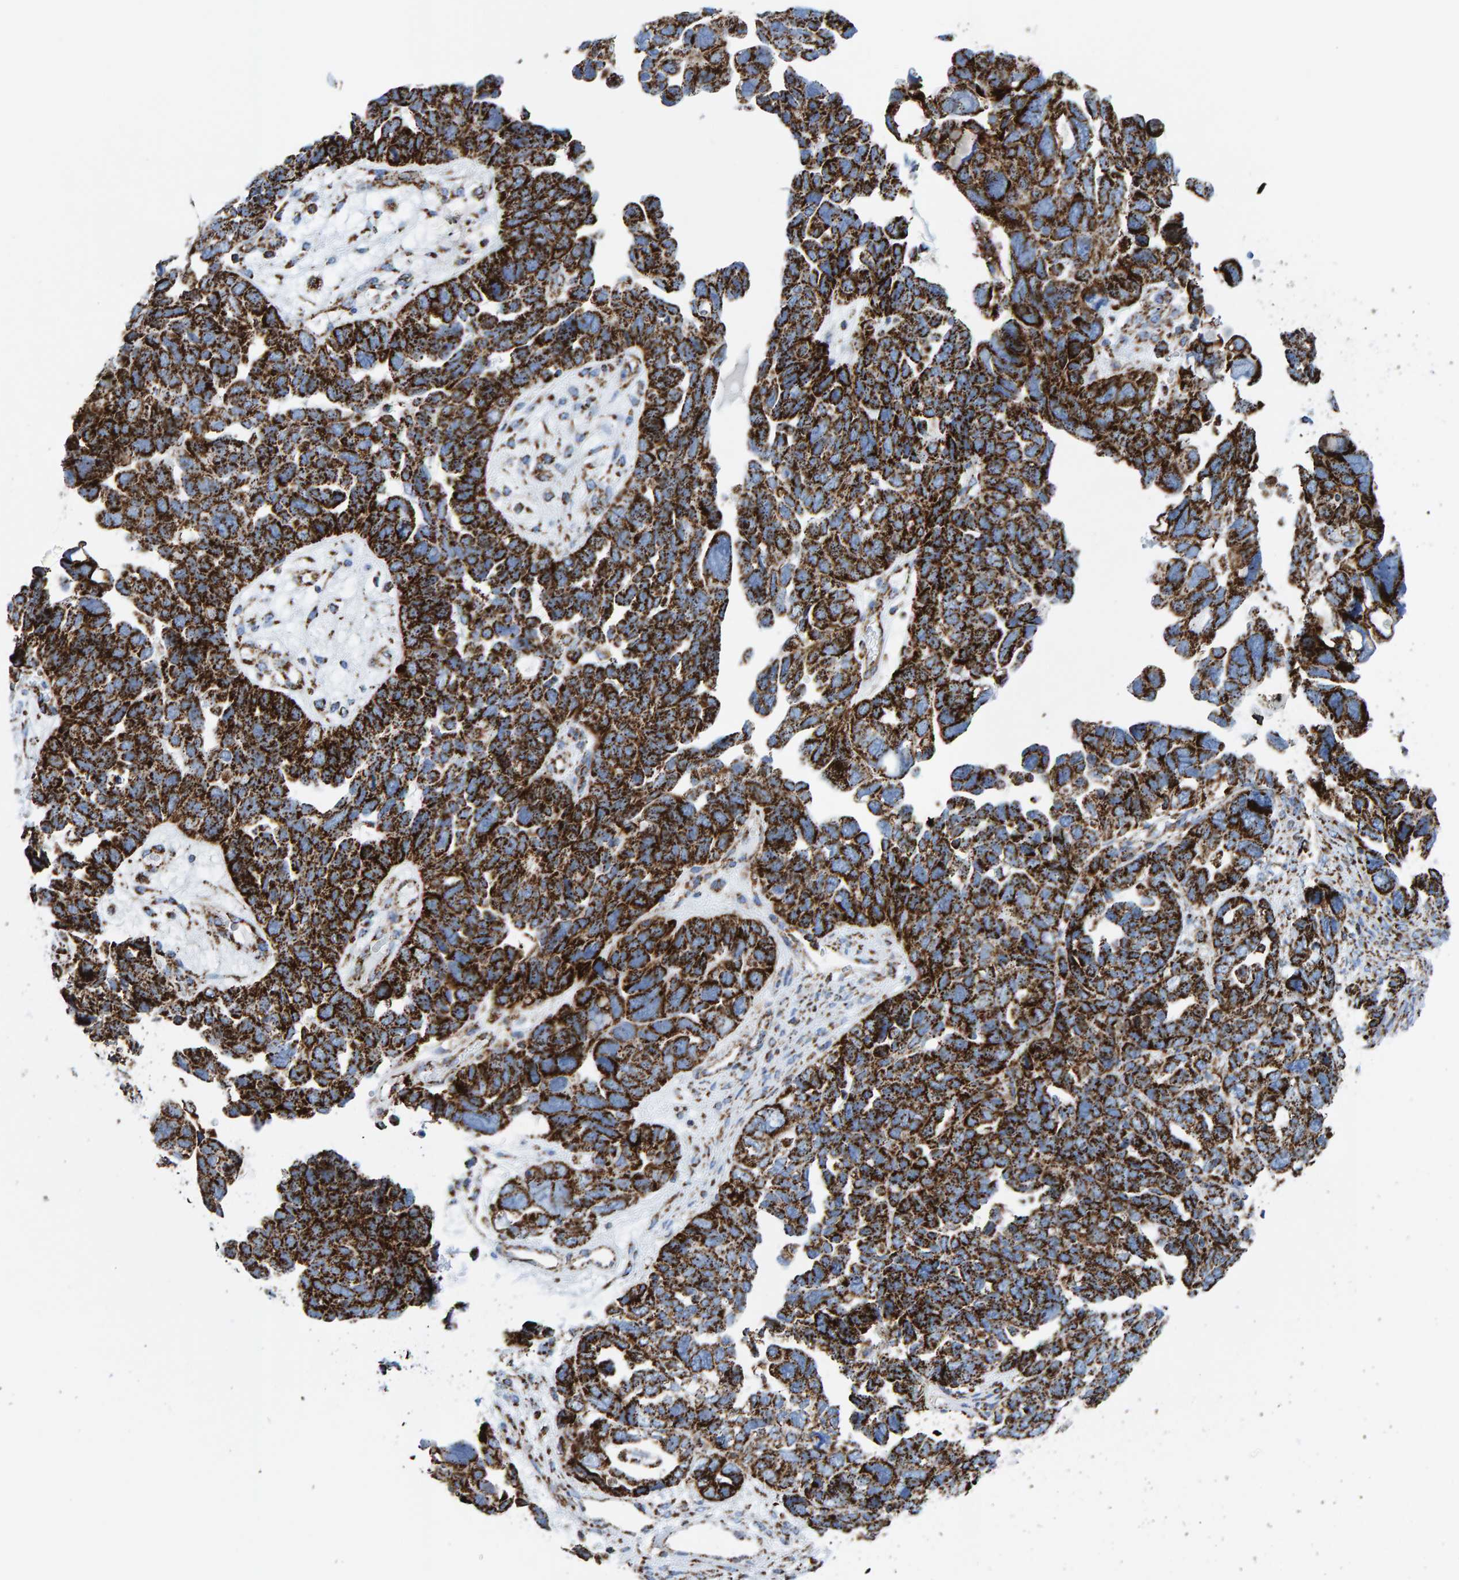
{"staining": {"intensity": "strong", "quantity": ">75%", "location": "cytoplasmic/membranous"}, "tissue": "ovarian cancer", "cell_type": "Tumor cells", "image_type": "cancer", "snomed": [{"axis": "morphology", "description": "Cystadenocarcinoma, mucinous, NOS"}, {"axis": "topography", "description": "Ovary"}], "caption": "DAB (3,3'-diaminobenzidine) immunohistochemical staining of ovarian cancer (mucinous cystadenocarcinoma) reveals strong cytoplasmic/membranous protein expression in approximately >75% of tumor cells.", "gene": "ENSG00000262660", "patient": {"sex": "female", "age": 61}}